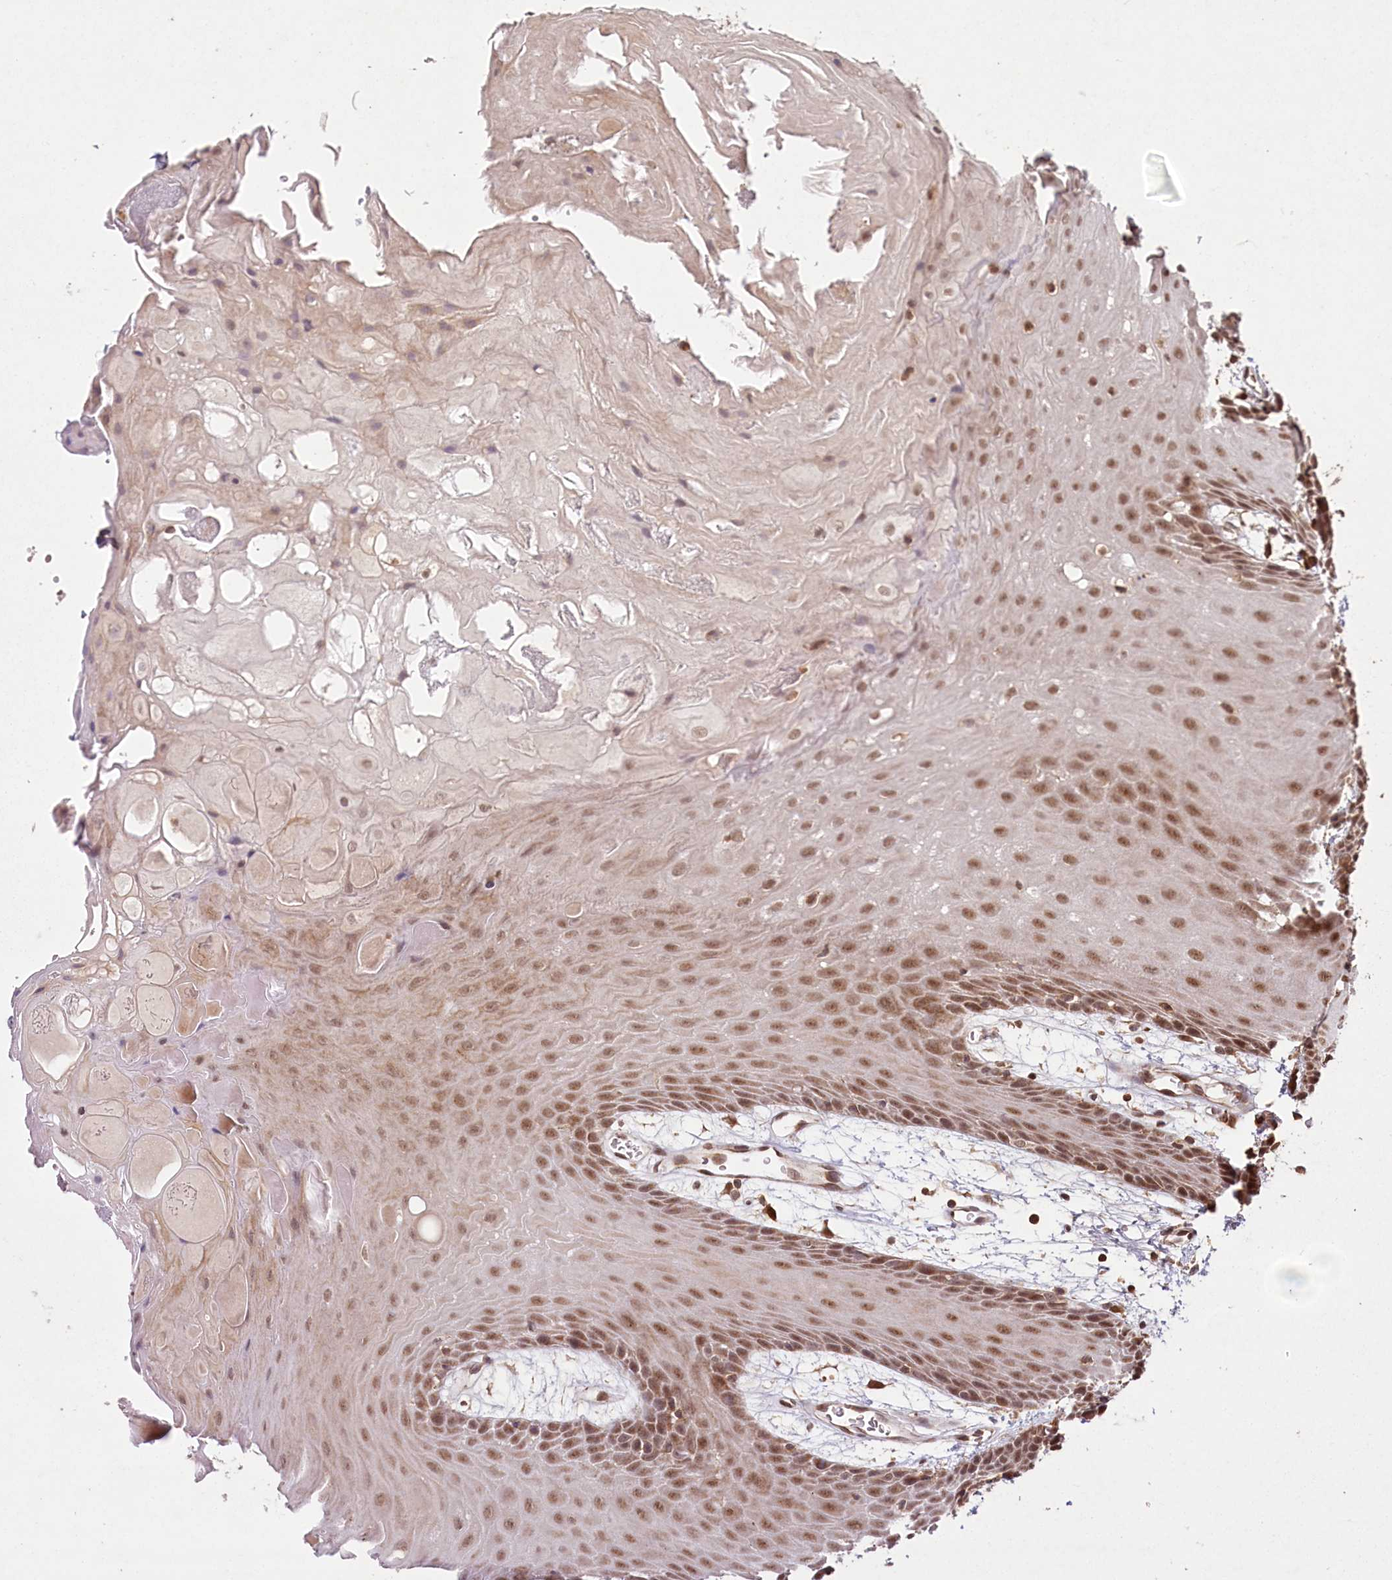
{"staining": {"intensity": "moderate", "quantity": ">75%", "location": "nuclear"}, "tissue": "oral mucosa", "cell_type": "Squamous epithelial cells", "image_type": "normal", "snomed": [{"axis": "morphology", "description": "Normal tissue, NOS"}, {"axis": "topography", "description": "Skeletal muscle"}, {"axis": "topography", "description": "Oral tissue"}, {"axis": "topography", "description": "Salivary gland"}, {"axis": "topography", "description": "Peripheral nerve tissue"}], "caption": "Protein staining displays moderate nuclear expression in approximately >75% of squamous epithelial cells in benign oral mucosa. (Stains: DAB in brown, nuclei in blue, Microscopy: brightfield microscopy at high magnification).", "gene": "MICU1", "patient": {"sex": "male", "age": 54}}